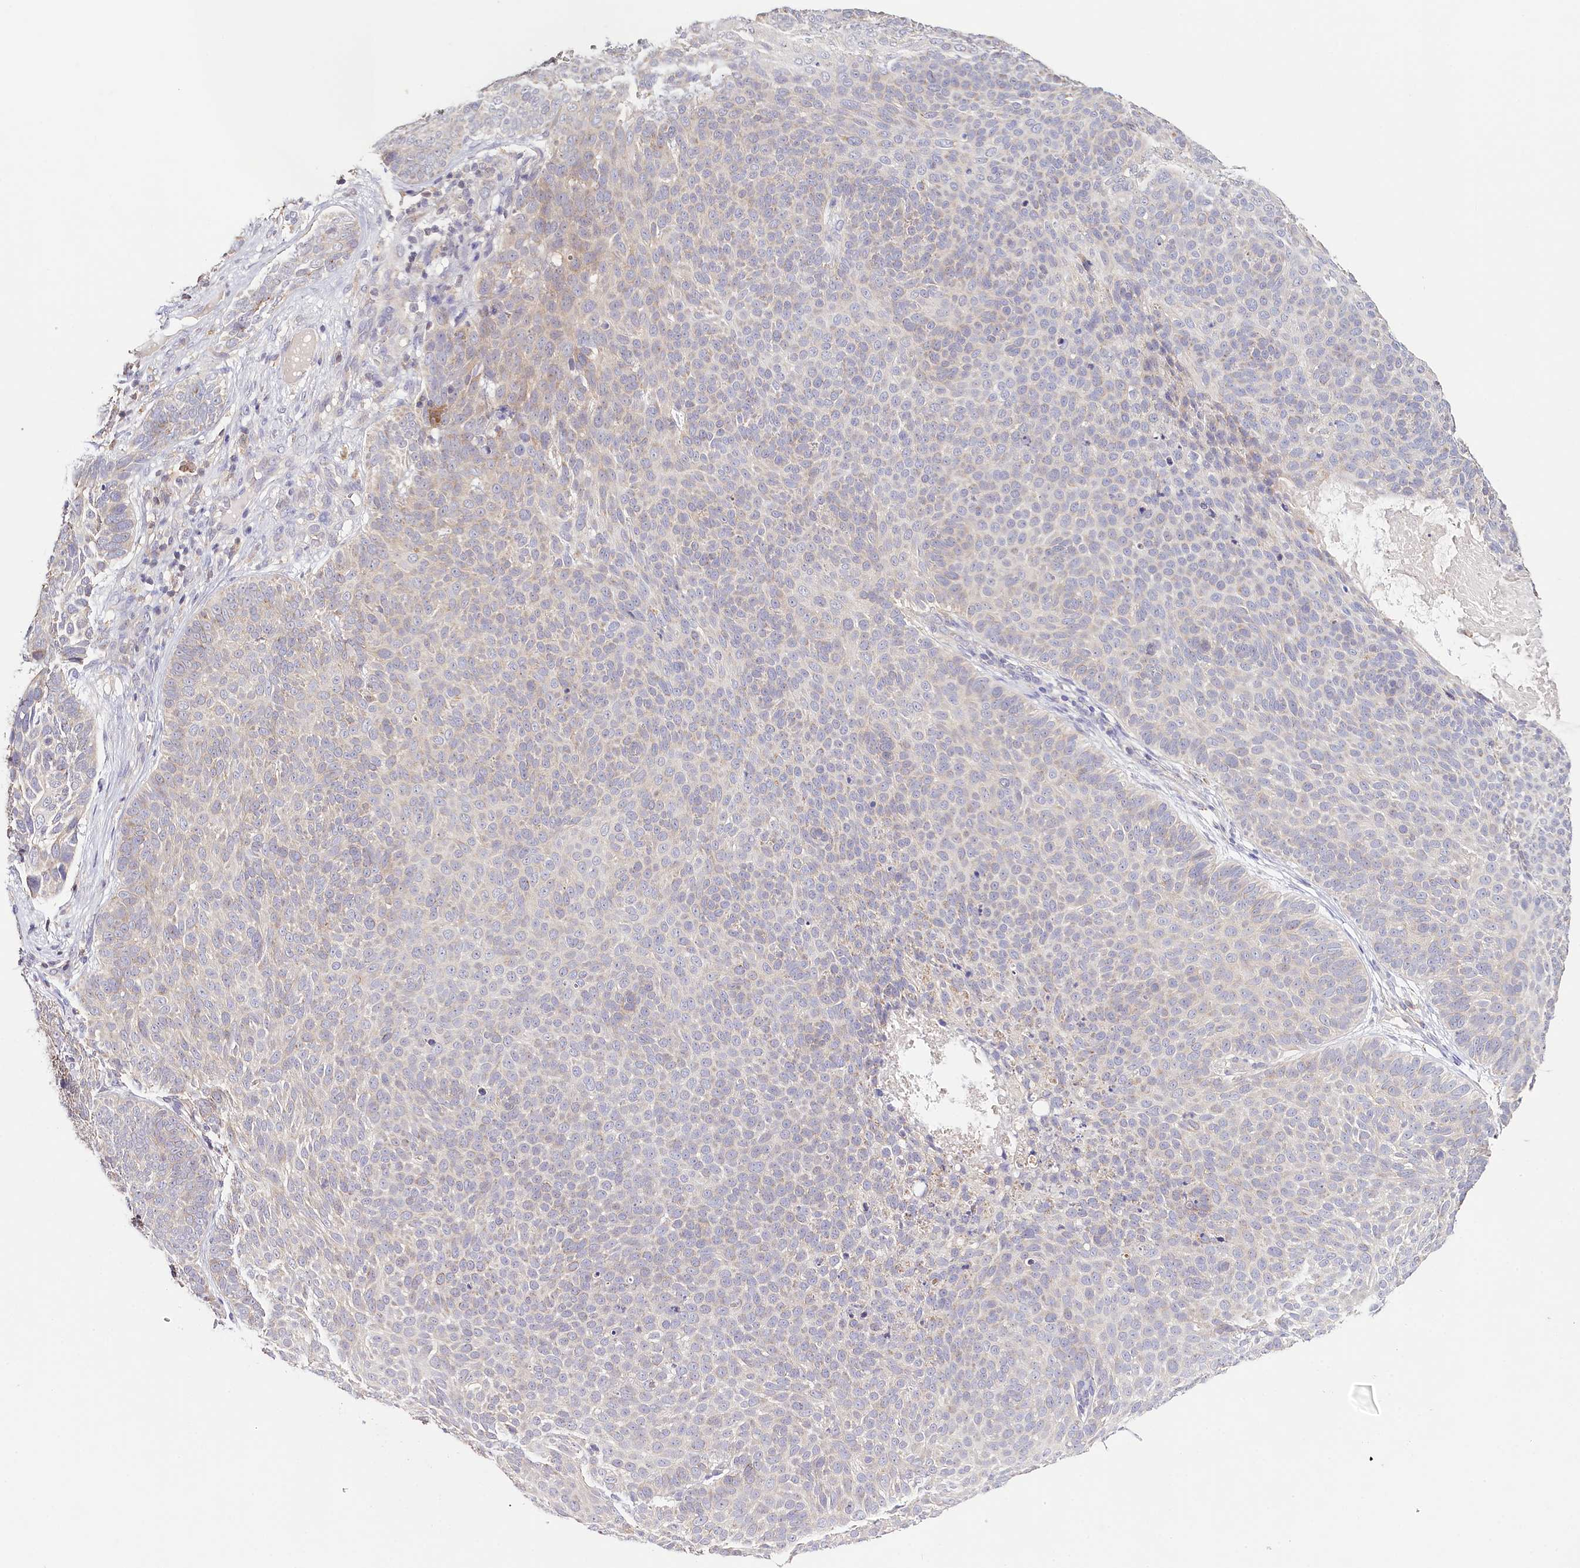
{"staining": {"intensity": "negative", "quantity": "none", "location": "none"}, "tissue": "skin cancer", "cell_type": "Tumor cells", "image_type": "cancer", "snomed": [{"axis": "morphology", "description": "Basal cell carcinoma"}, {"axis": "topography", "description": "Skin"}], "caption": "An image of human skin basal cell carcinoma is negative for staining in tumor cells.", "gene": "DAPK1", "patient": {"sex": "male", "age": 85}}